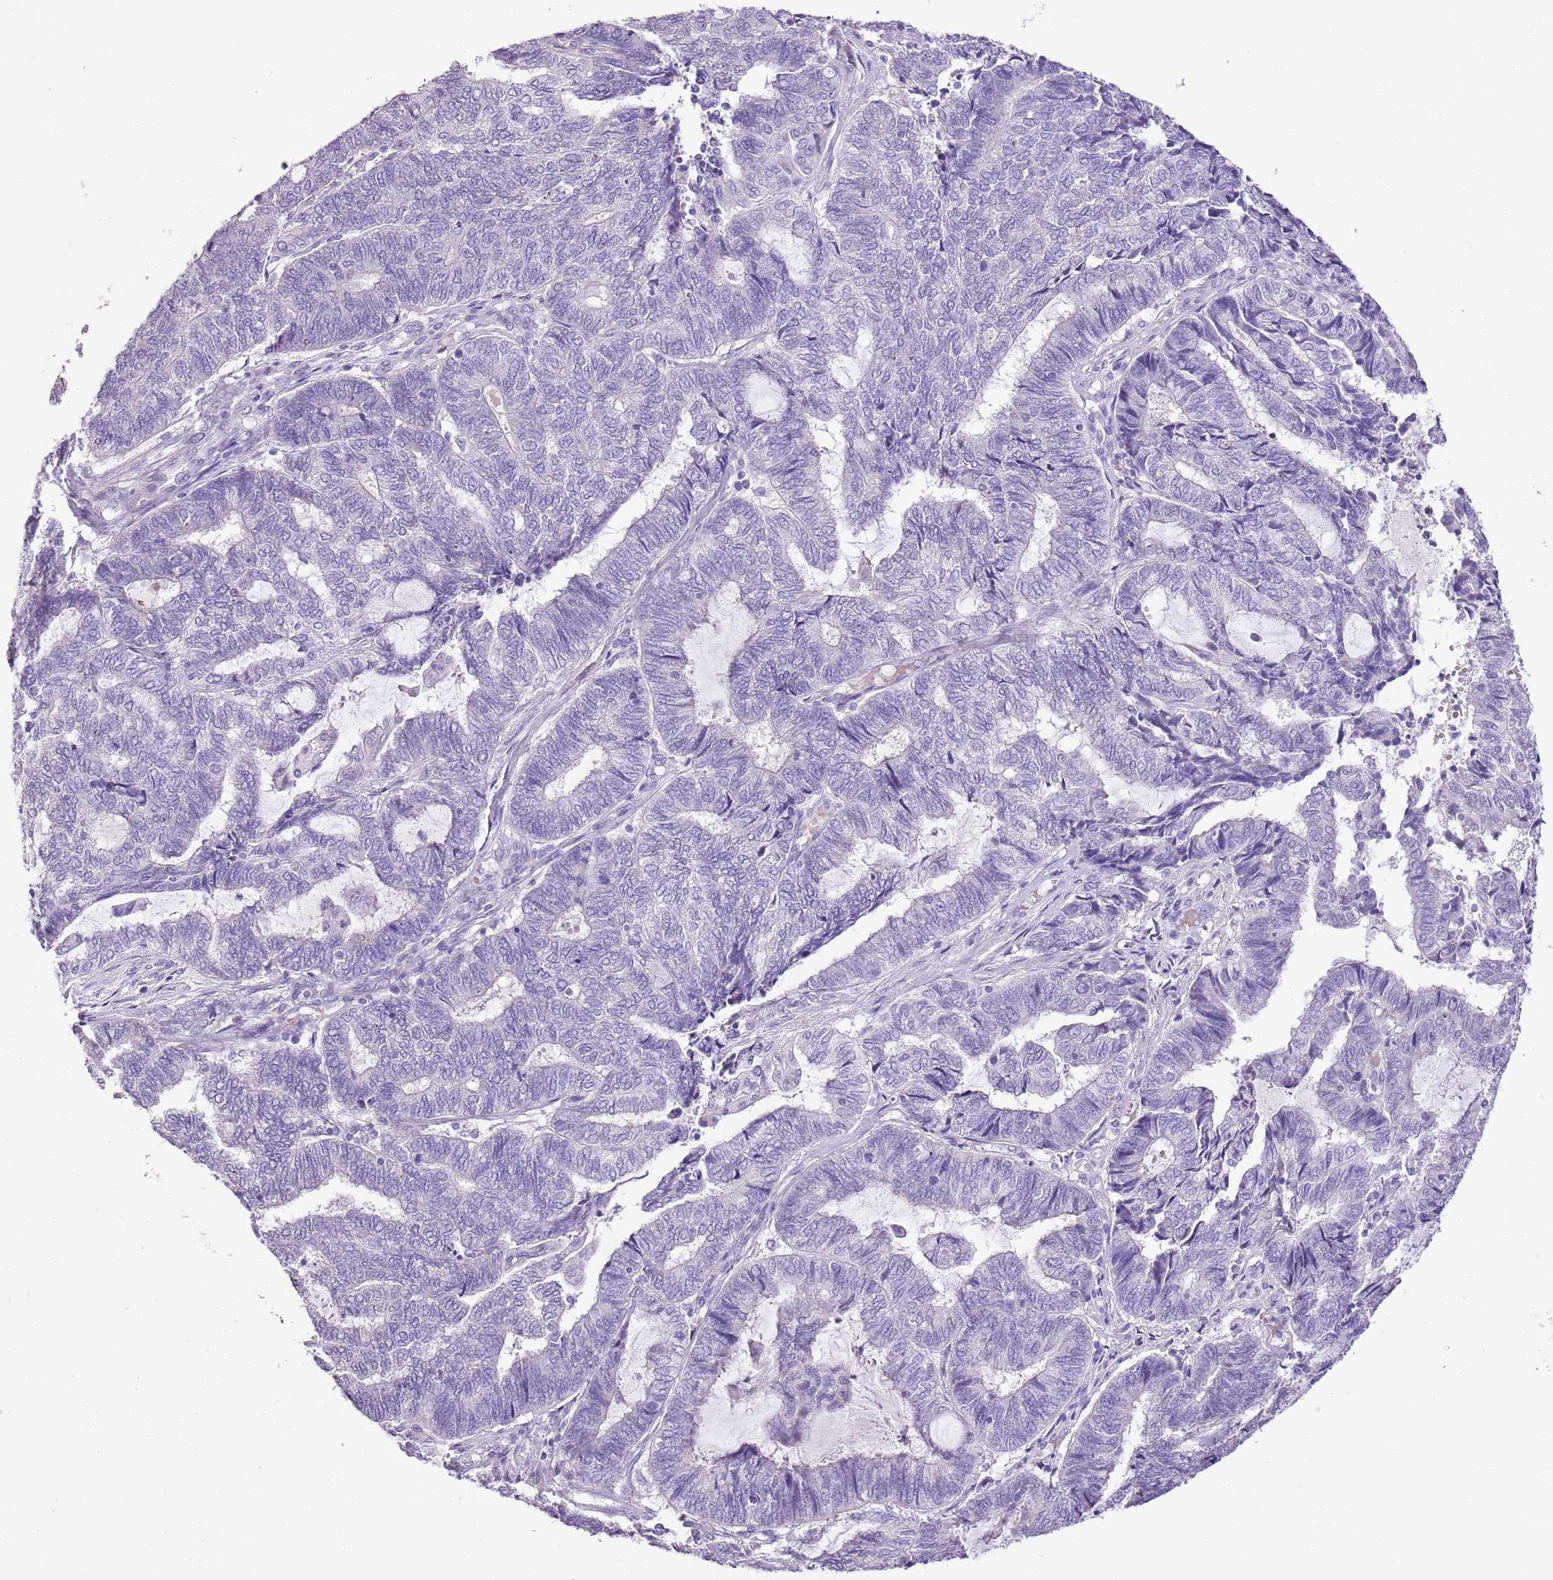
{"staining": {"intensity": "negative", "quantity": "none", "location": "none"}, "tissue": "endometrial cancer", "cell_type": "Tumor cells", "image_type": "cancer", "snomed": [{"axis": "morphology", "description": "Adenocarcinoma, NOS"}, {"axis": "topography", "description": "Uterus"}, {"axis": "topography", "description": "Endometrium"}], "caption": "Tumor cells show no significant staining in endometrial cancer.", "gene": "XPO7", "patient": {"sex": "female", "age": 70}}